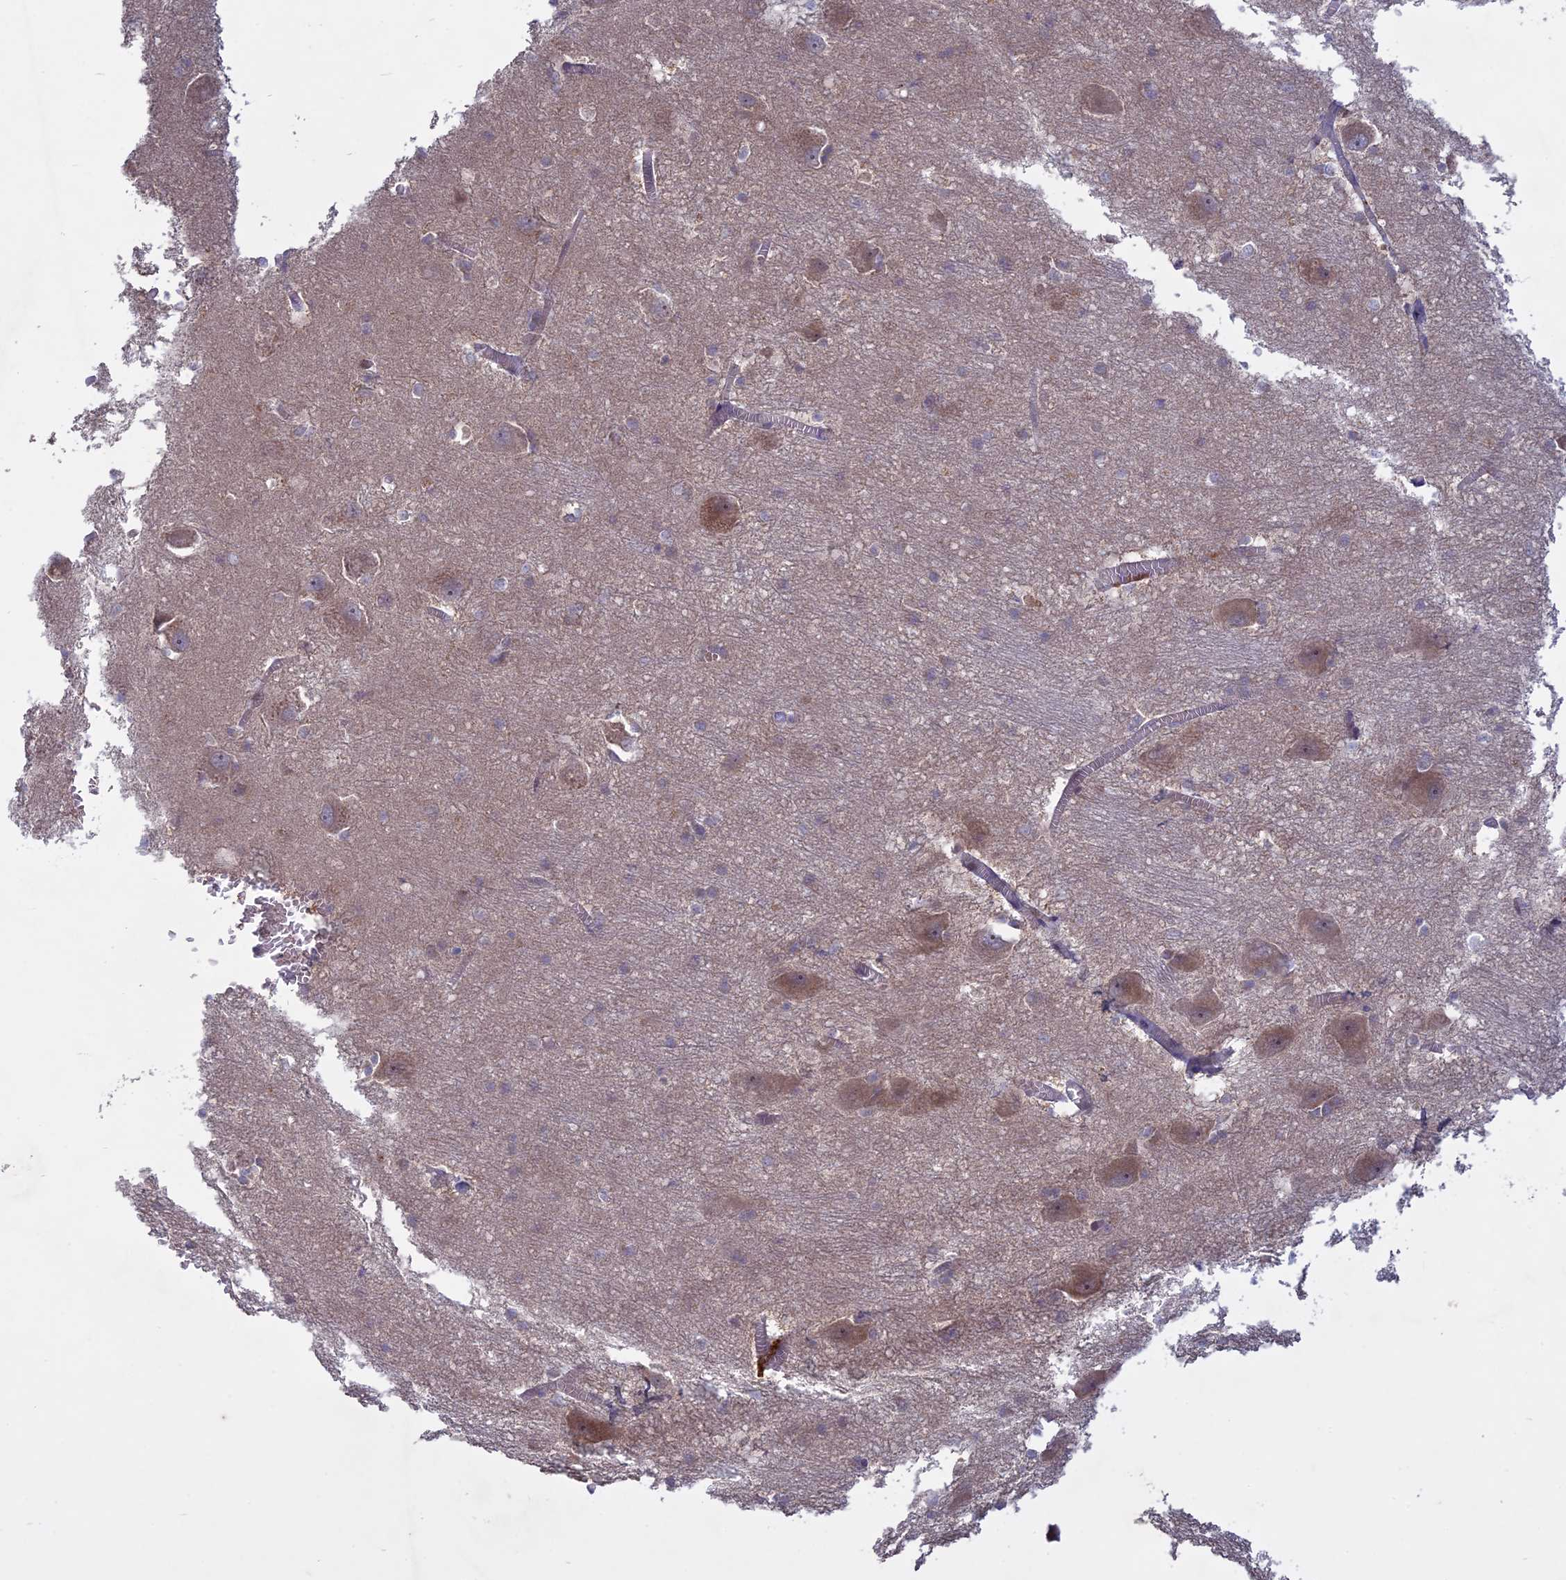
{"staining": {"intensity": "negative", "quantity": "none", "location": "none"}, "tissue": "caudate", "cell_type": "Glial cells", "image_type": "normal", "snomed": [{"axis": "morphology", "description": "Normal tissue, NOS"}, {"axis": "topography", "description": "Lateral ventricle wall"}], "caption": "Immunohistochemistry (IHC) photomicrograph of normal caudate: human caudate stained with DAB (3,3'-diaminobenzidine) exhibits no significant protein positivity in glial cells.", "gene": "TMEM208", "patient": {"sex": "male", "age": 37}}